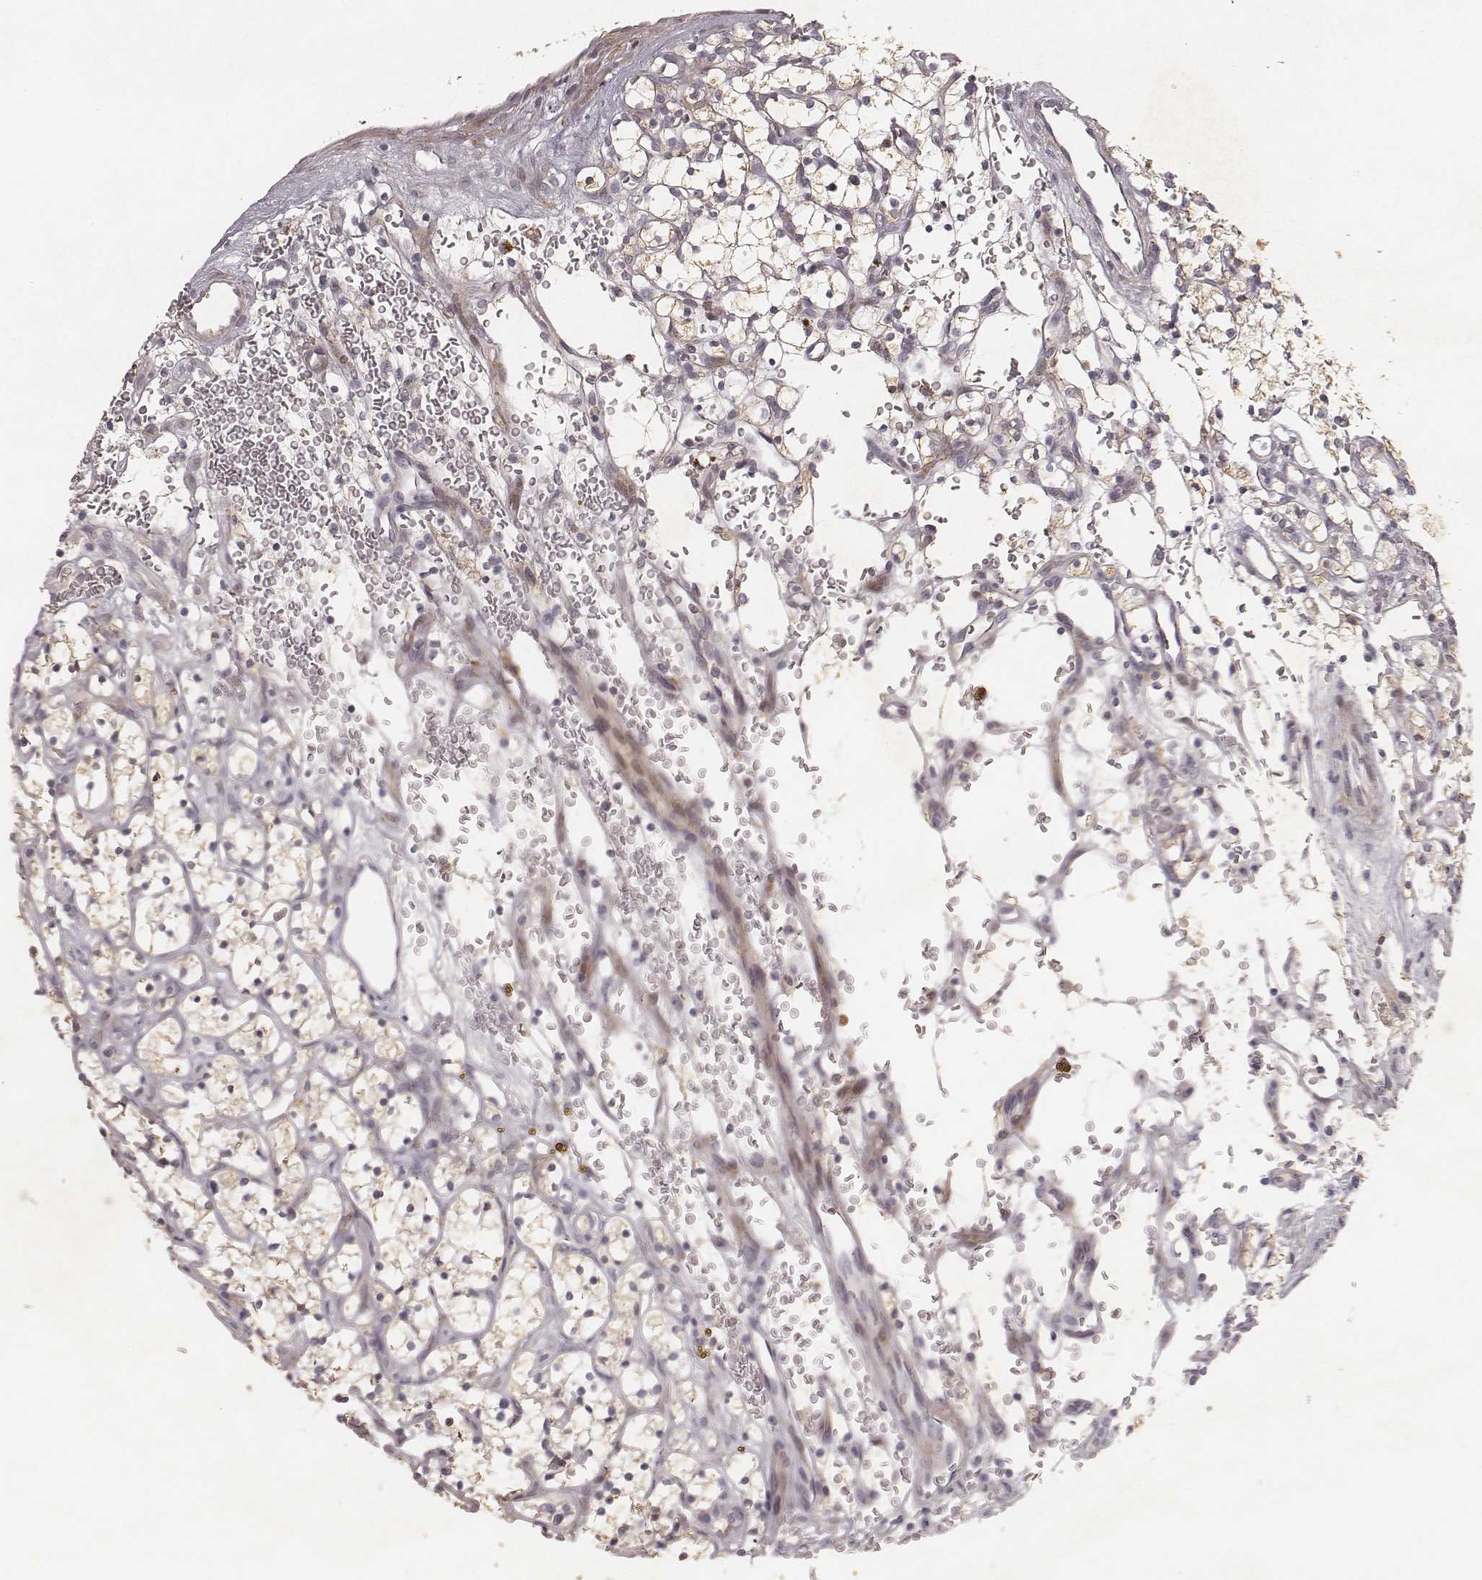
{"staining": {"intensity": "weak", "quantity": "<25%", "location": "cytoplasmic/membranous"}, "tissue": "renal cancer", "cell_type": "Tumor cells", "image_type": "cancer", "snomed": [{"axis": "morphology", "description": "Adenocarcinoma, NOS"}, {"axis": "topography", "description": "Kidney"}], "caption": "This is an IHC histopathology image of renal cancer. There is no expression in tumor cells.", "gene": "MADCAM1", "patient": {"sex": "female", "age": 64}}